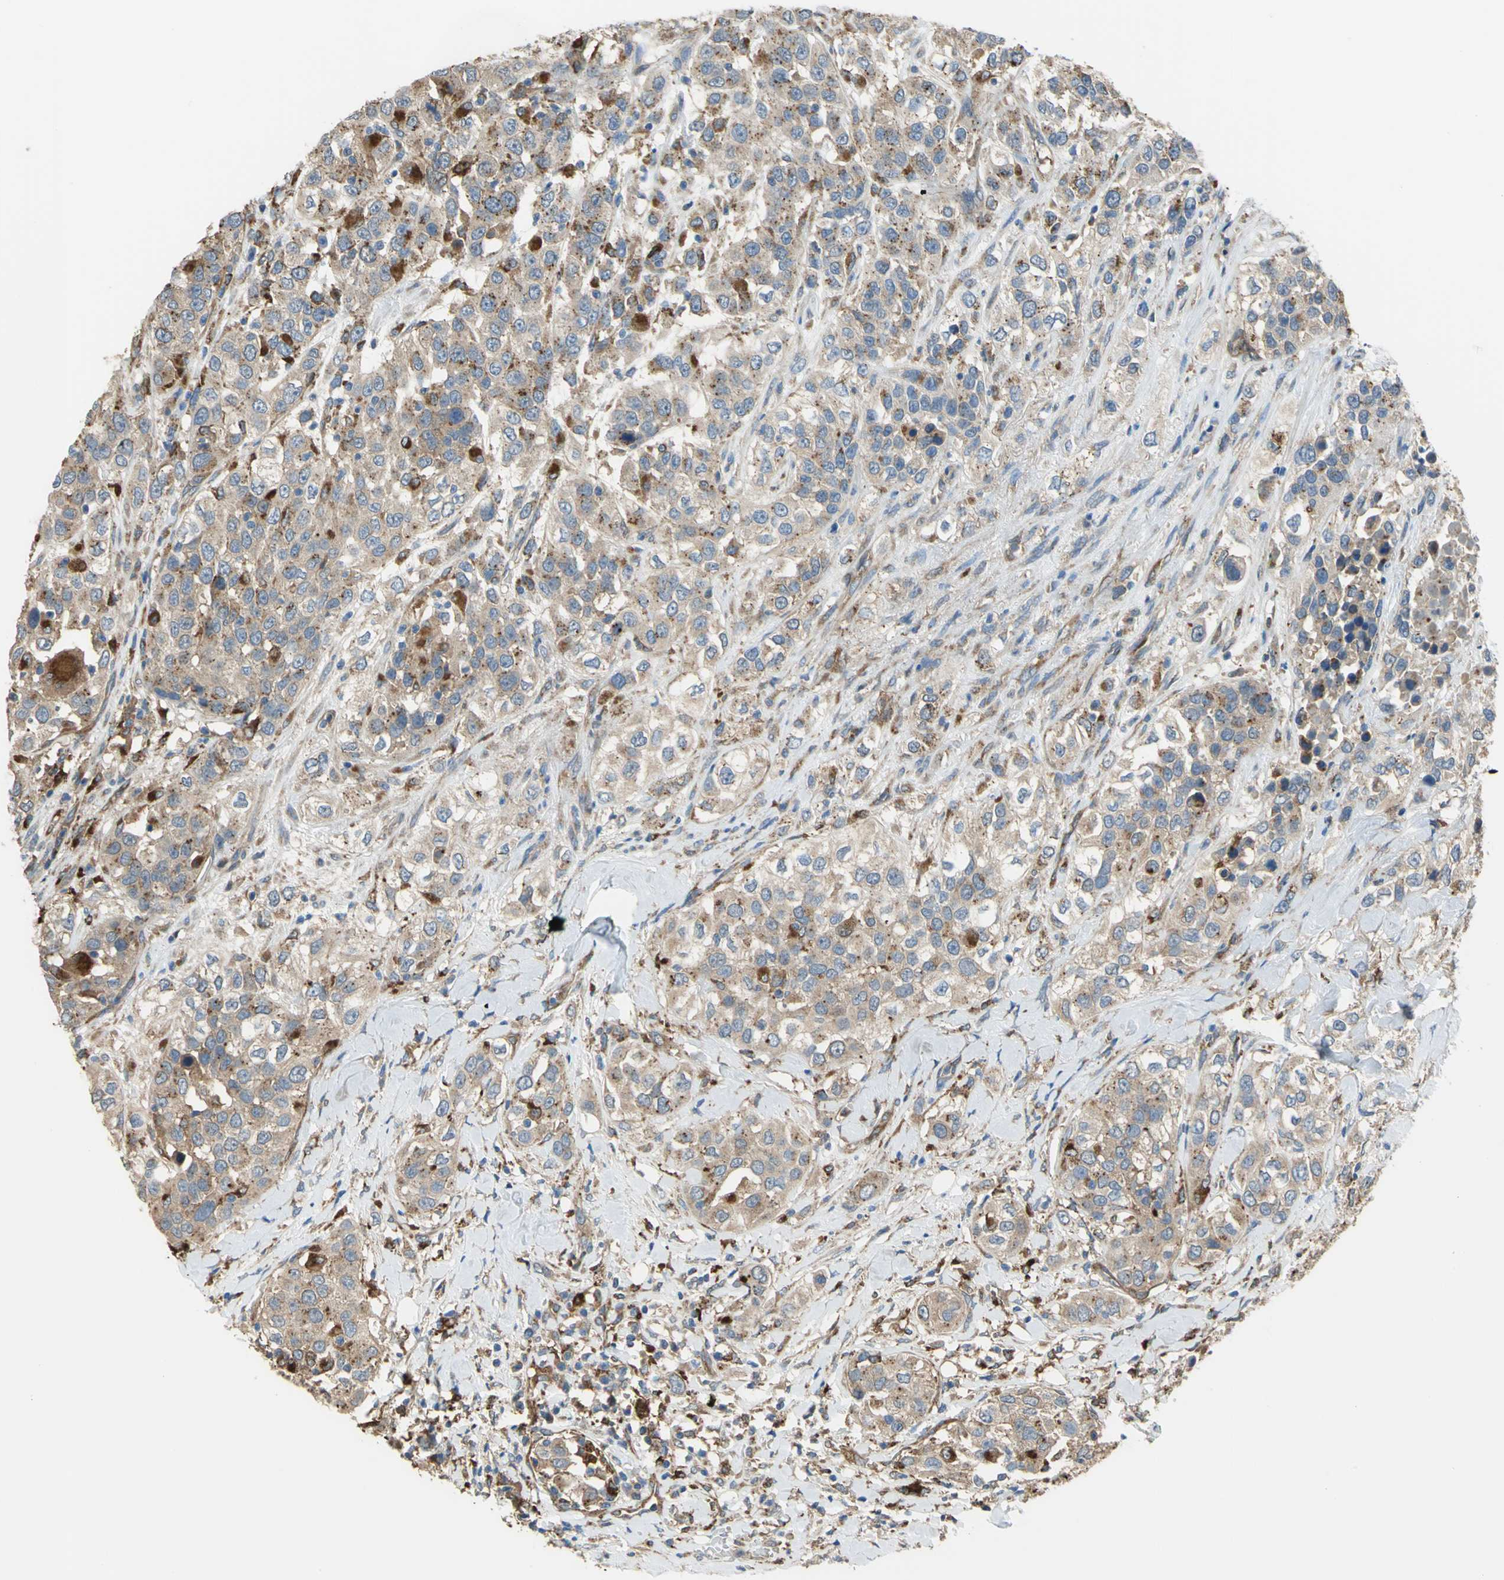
{"staining": {"intensity": "weak", "quantity": "25%-75%", "location": "cytoplasmic/membranous"}, "tissue": "urothelial cancer", "cell_type": "Tumor cells", "image_type": "cancer", "snomed": [{"axis": "morphology", "description": "Urothelial carcinoma, High grade"}, {"axis": "topography", "description": "Urinary bladder"}], "caption": "There is low levels of weak cytoplasmic/membranous staining in tumor cells of urothelial carcinoma (high-grade), as demonstrated by immunohistochemical staining (brown color).", "gene": "DIAPH2", "patient": {"sex": "female", "age": 80}}